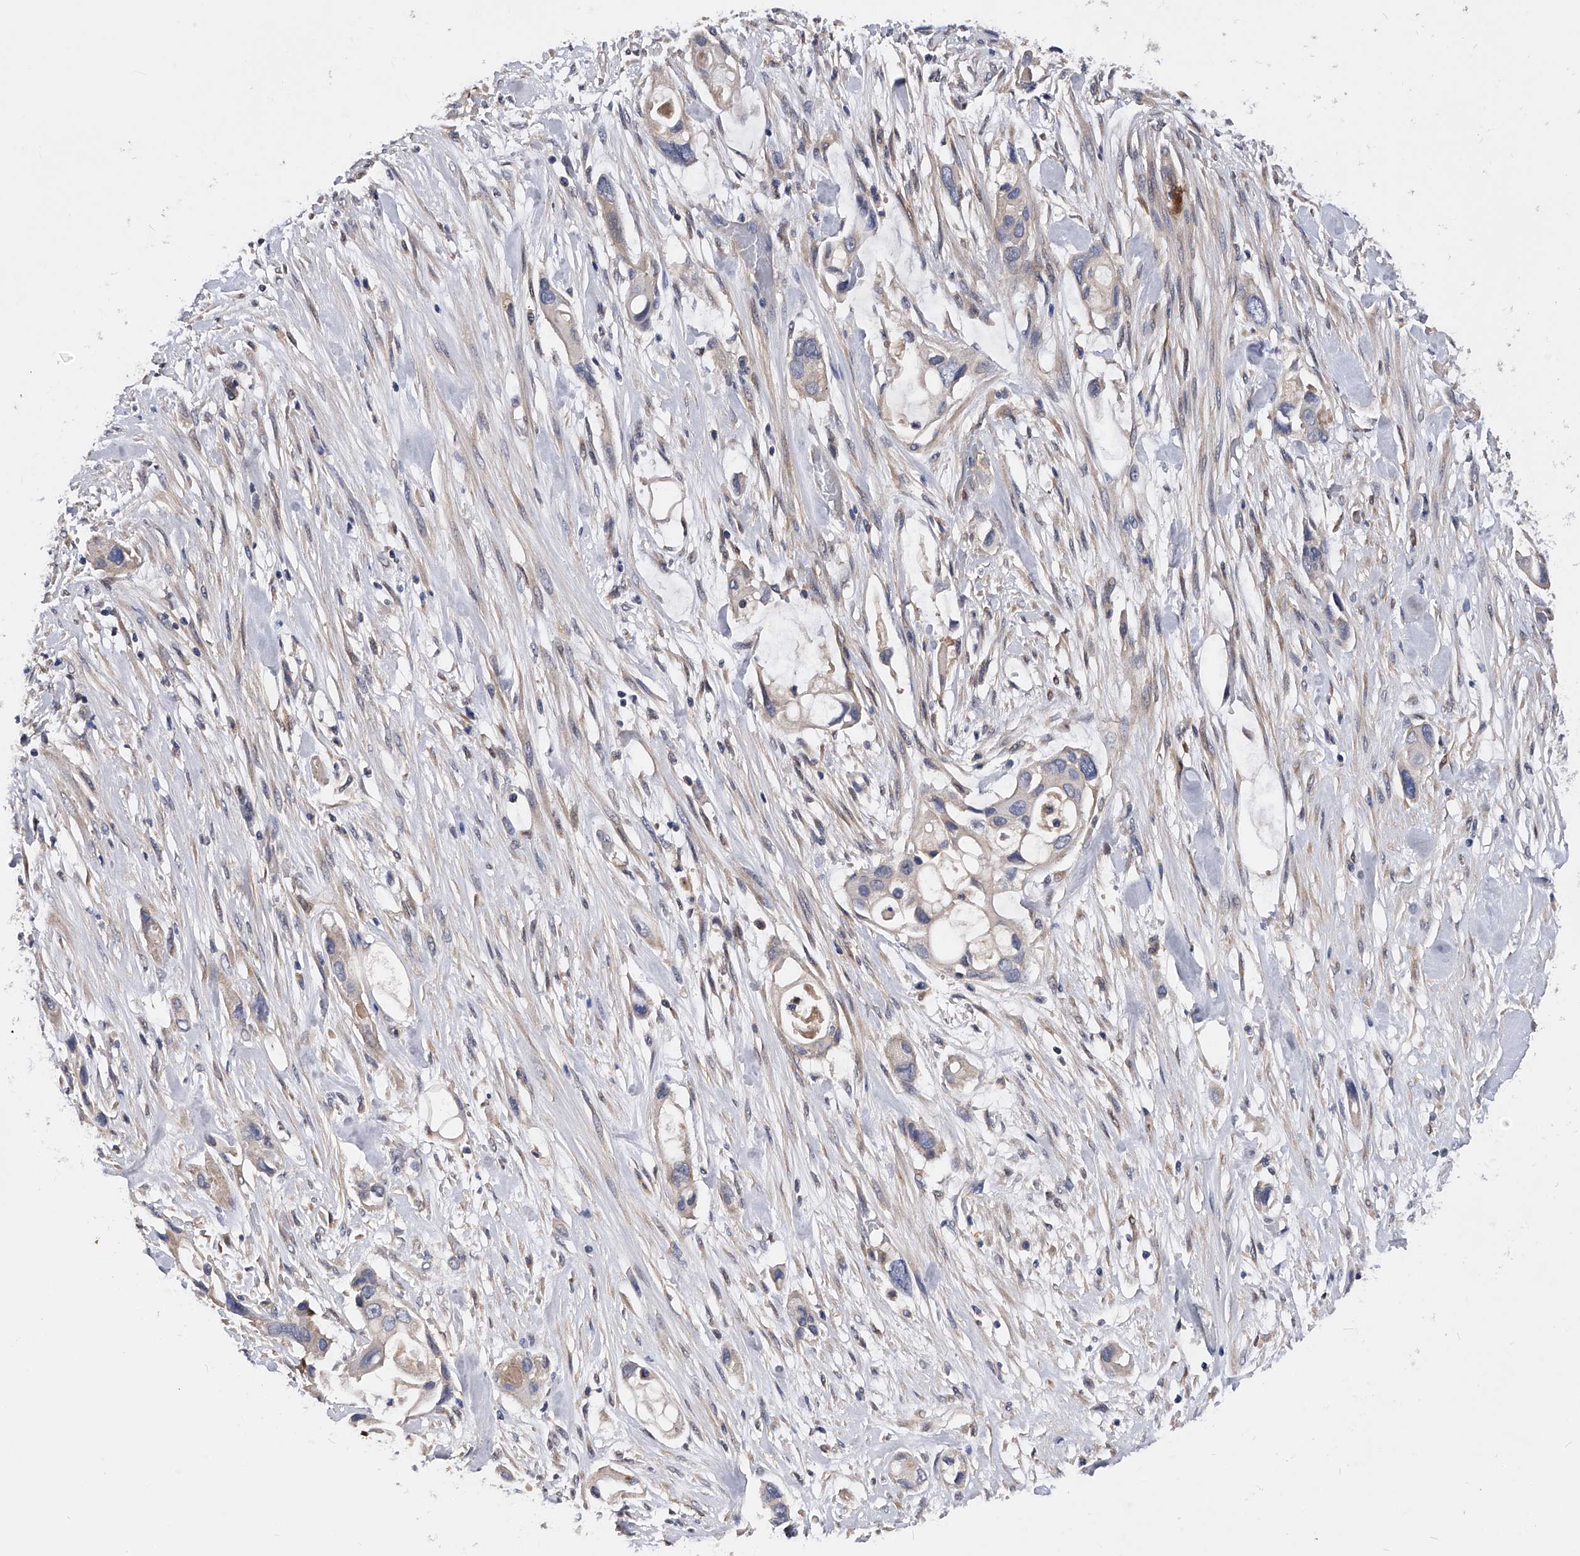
{"staining": {"intensity": "negative", "quantity": "none", "location": "none"}, "tissue": "pancreatic cancer", "cell_type": "Tumor cells", "image_type": "cancer", "snomed": [{"axis": "morphology", "description": "Adenocarcinoma, NOS"}, {"axis": "topography", "description": "Pancreas"}], "caption": "Human pancreatic cancer (adenocarcinoma) stained for a protein using immunohistochemistry (IHC) demonstrates no positivity in tumor cells.", "gene": "ARL4C", "patient": {"sex": "female", "age": 60}}